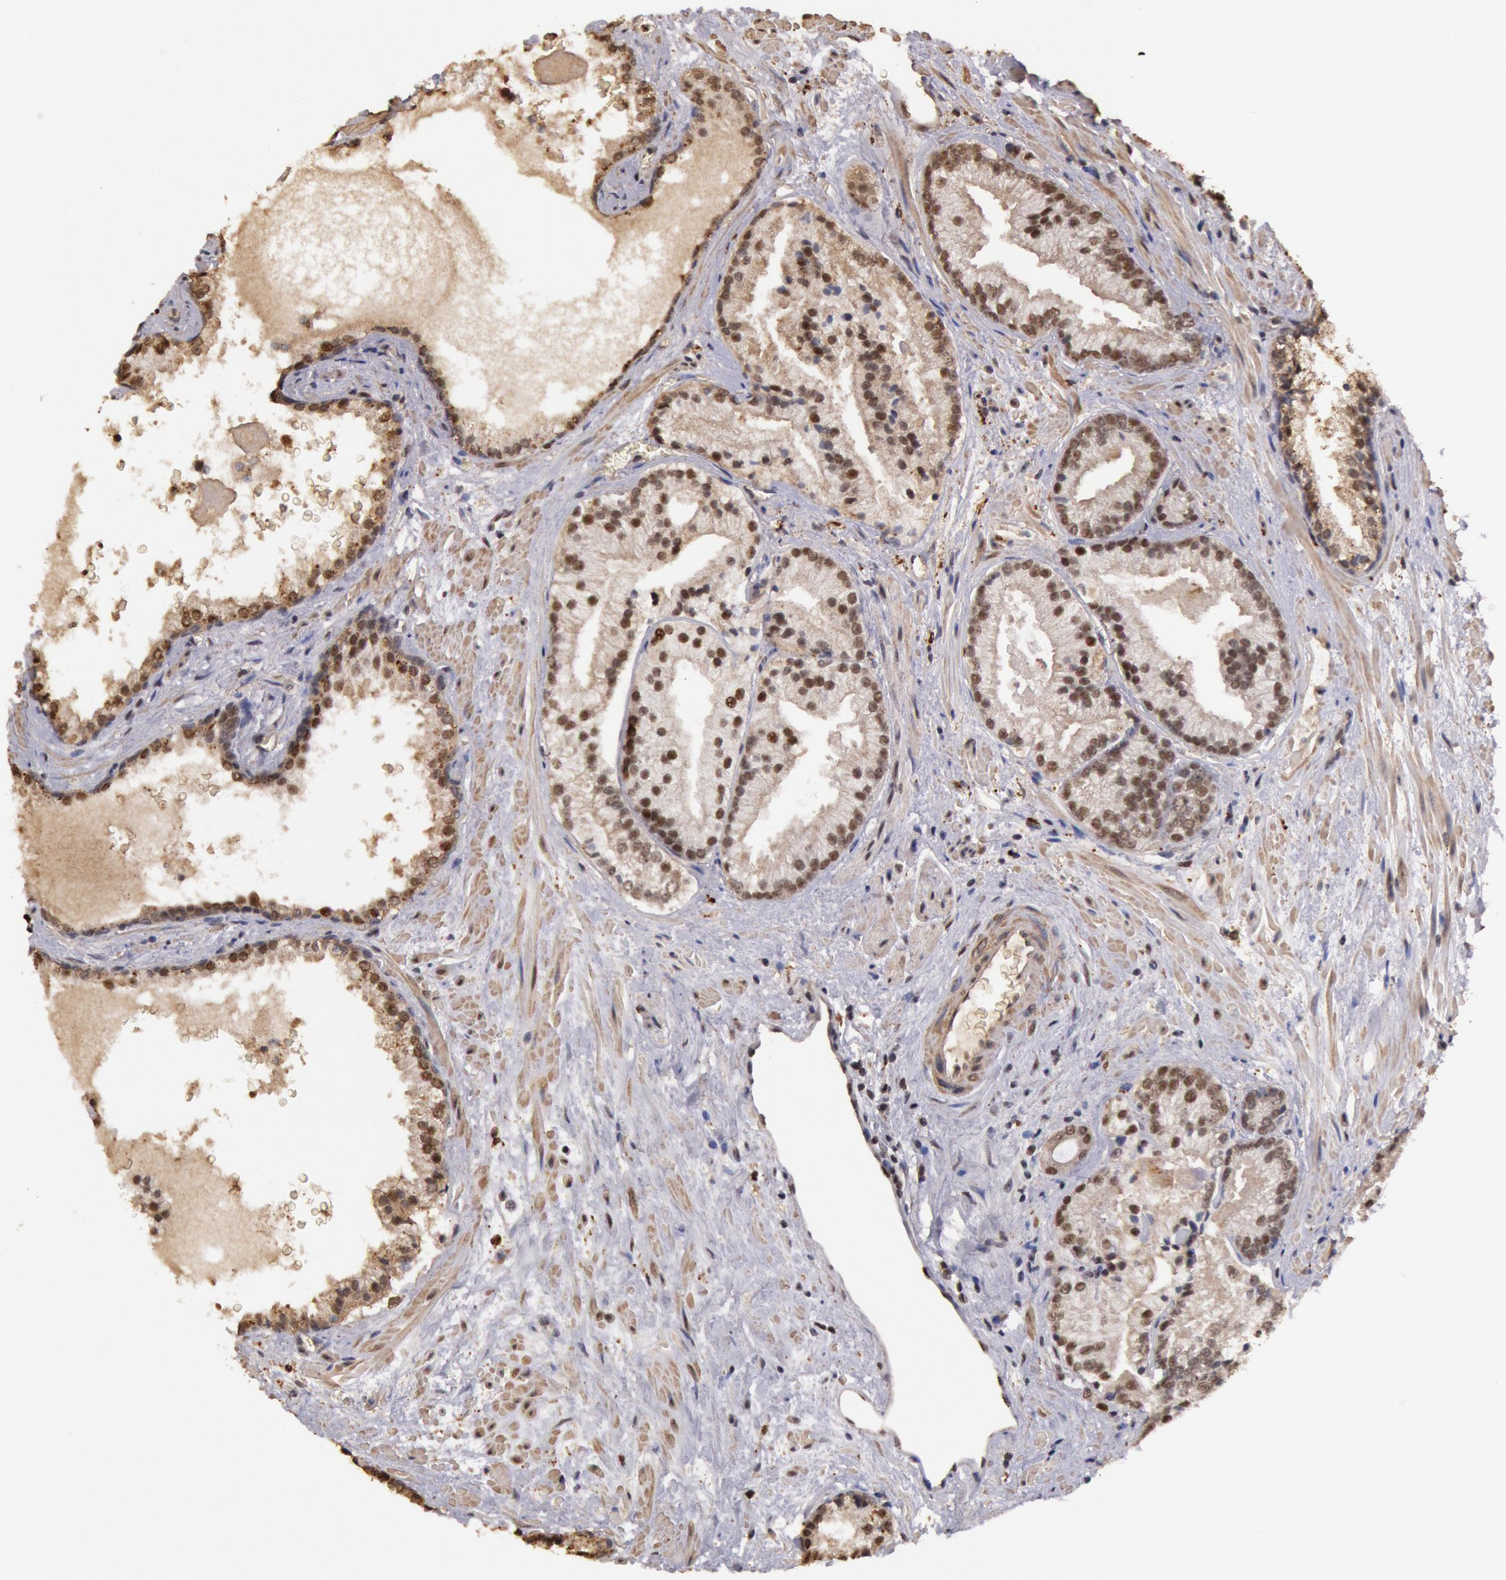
{"staining": {"intensity": "moderate", "quantity": "25%-75%", "location": "nuclear"}, "tissue": "prostate cancer", "cell_type": "Tumor cells", "image_type": "cancer", "snomed": [{"axis": "morphology", "description": "Adenocarcinoma, Medium grade"}, {"axis": "topography", "description": "Prostate"}], "caption": "Immunohistochemical staining of human prostate cancer displays medium levels of moderate nuclear staining in about 25%-75% of tumor cells.", "gene": "LIG4", "patient": {"sex": "male", "age": 70}}